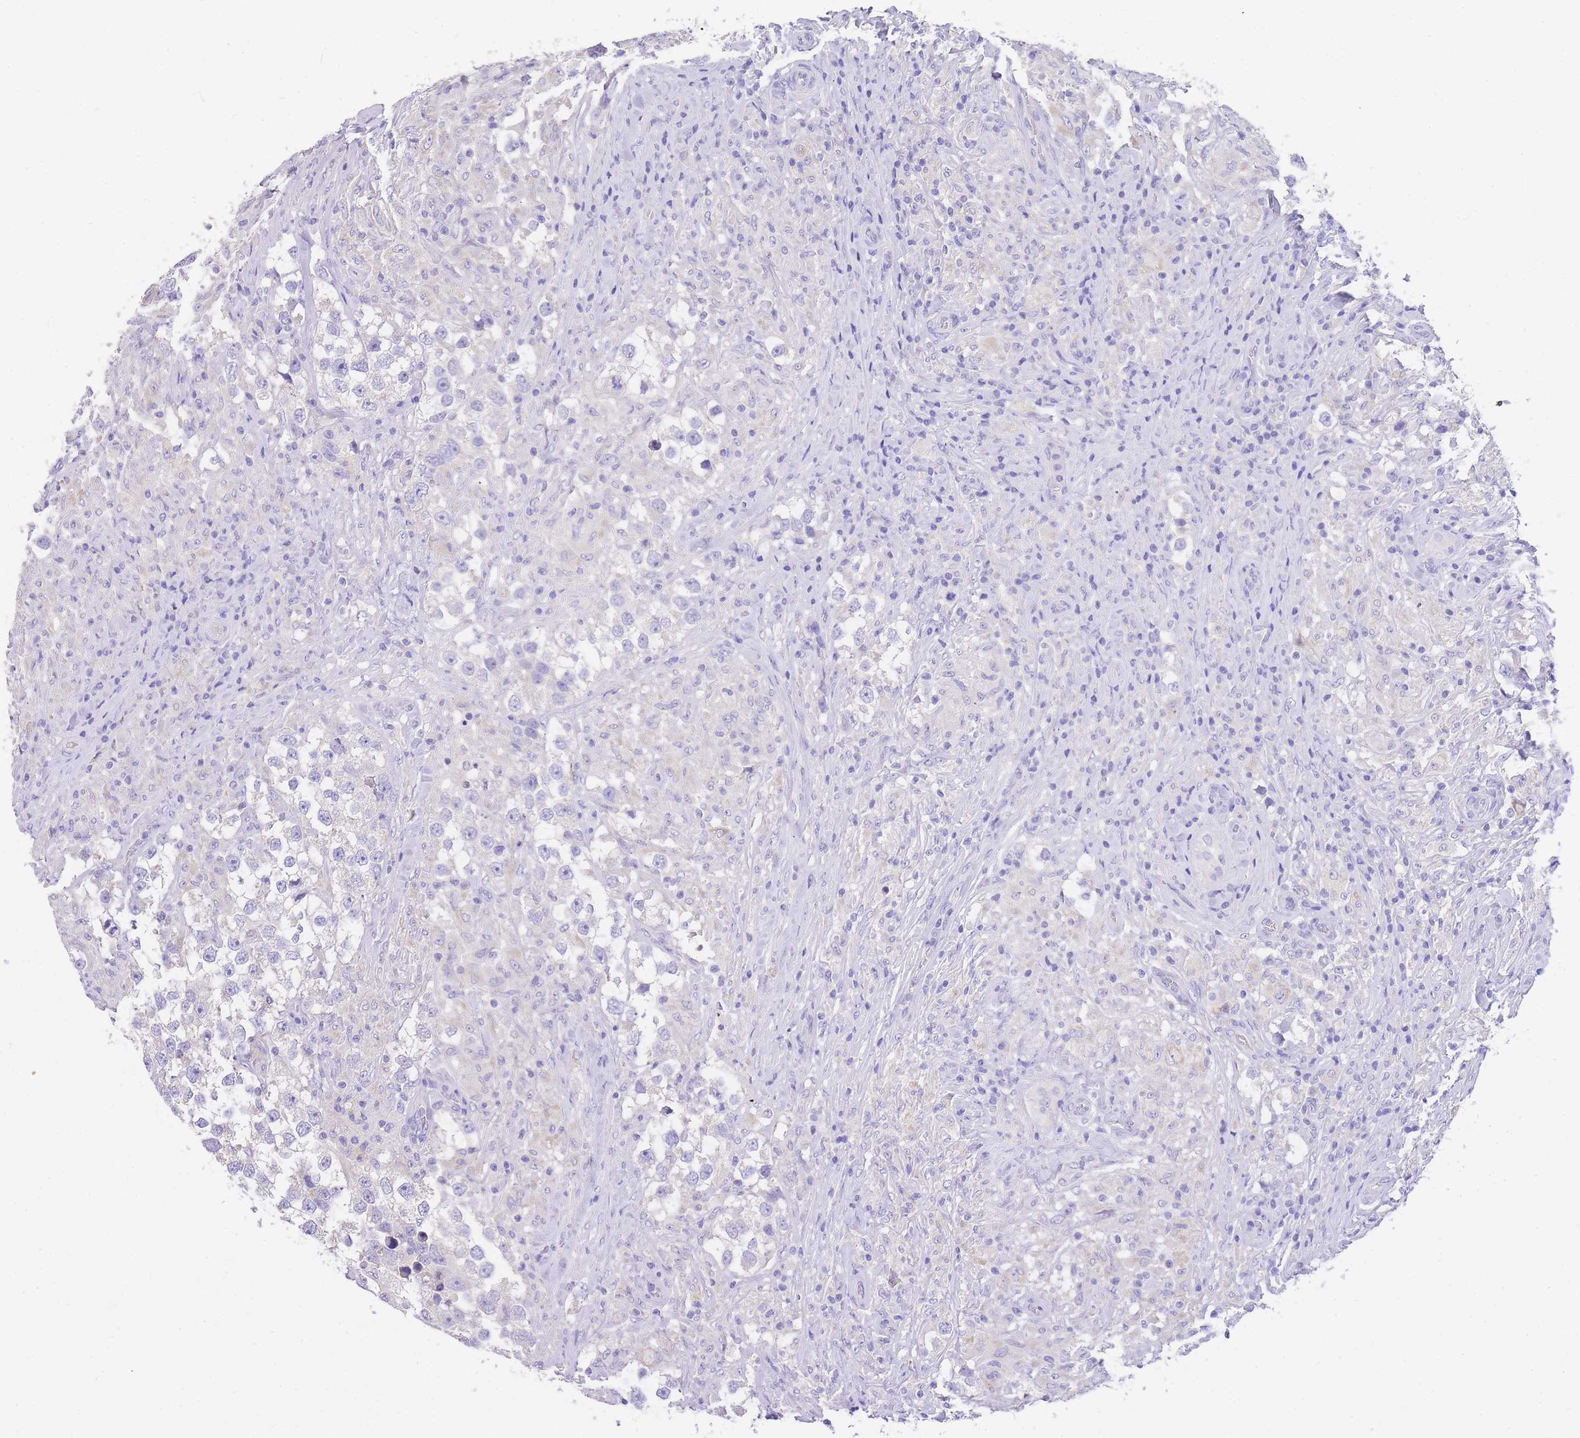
{"staining": {"intensity": "negative", "quantity": "none", "location": "none"}, "tissue": "testis cancer", "cell_type": "Tumor cells", "image_type": "cancer", "snomed": [{"axis": "morphology", "description": "Seminoma, NOS"}, {"axis": "topography", "description": "Testis"}], "caption": "Immunohistochemistry of testis cancer reveals no expression in tumor cells.", "gene": "EPN2", "patient": {"sex": "male", "age": 46}}